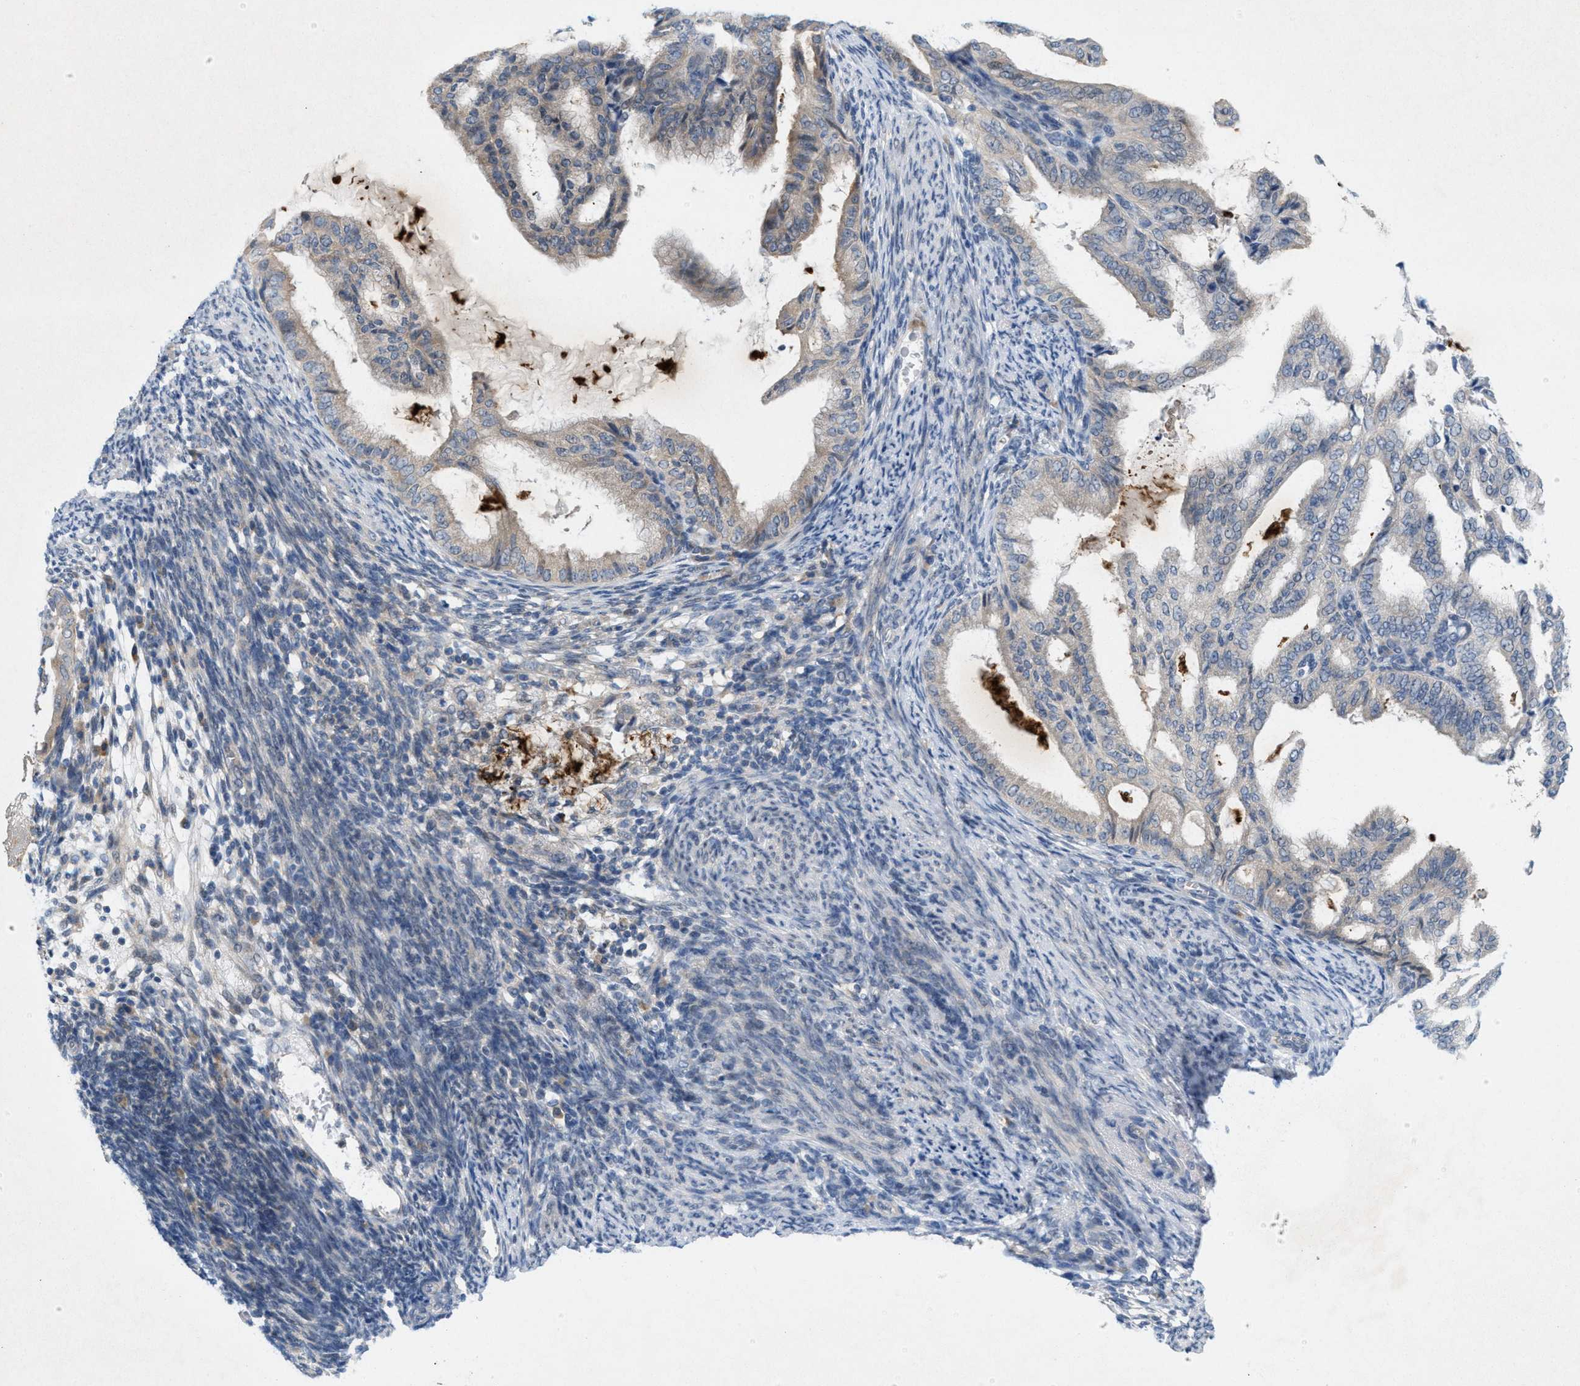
{"staining": {"intensity": "negative", "quantity": "none", "location": "none"}, "tissue": "endometrial cancer", "cell_type": "Tumor cells", "image_type": "cancer", "snomed": [{"axis": "morphology", "description": "Adenocarcinoma, NOS"}, {"axis": "topography", "description": "Endometrium"}], "caption": "Immunohistochemistry of human endometrial adenocarcinoma shows no expression in tumor cells.", "gene": "WIPI2", "patient": {"sex": "female", "age": 58}}